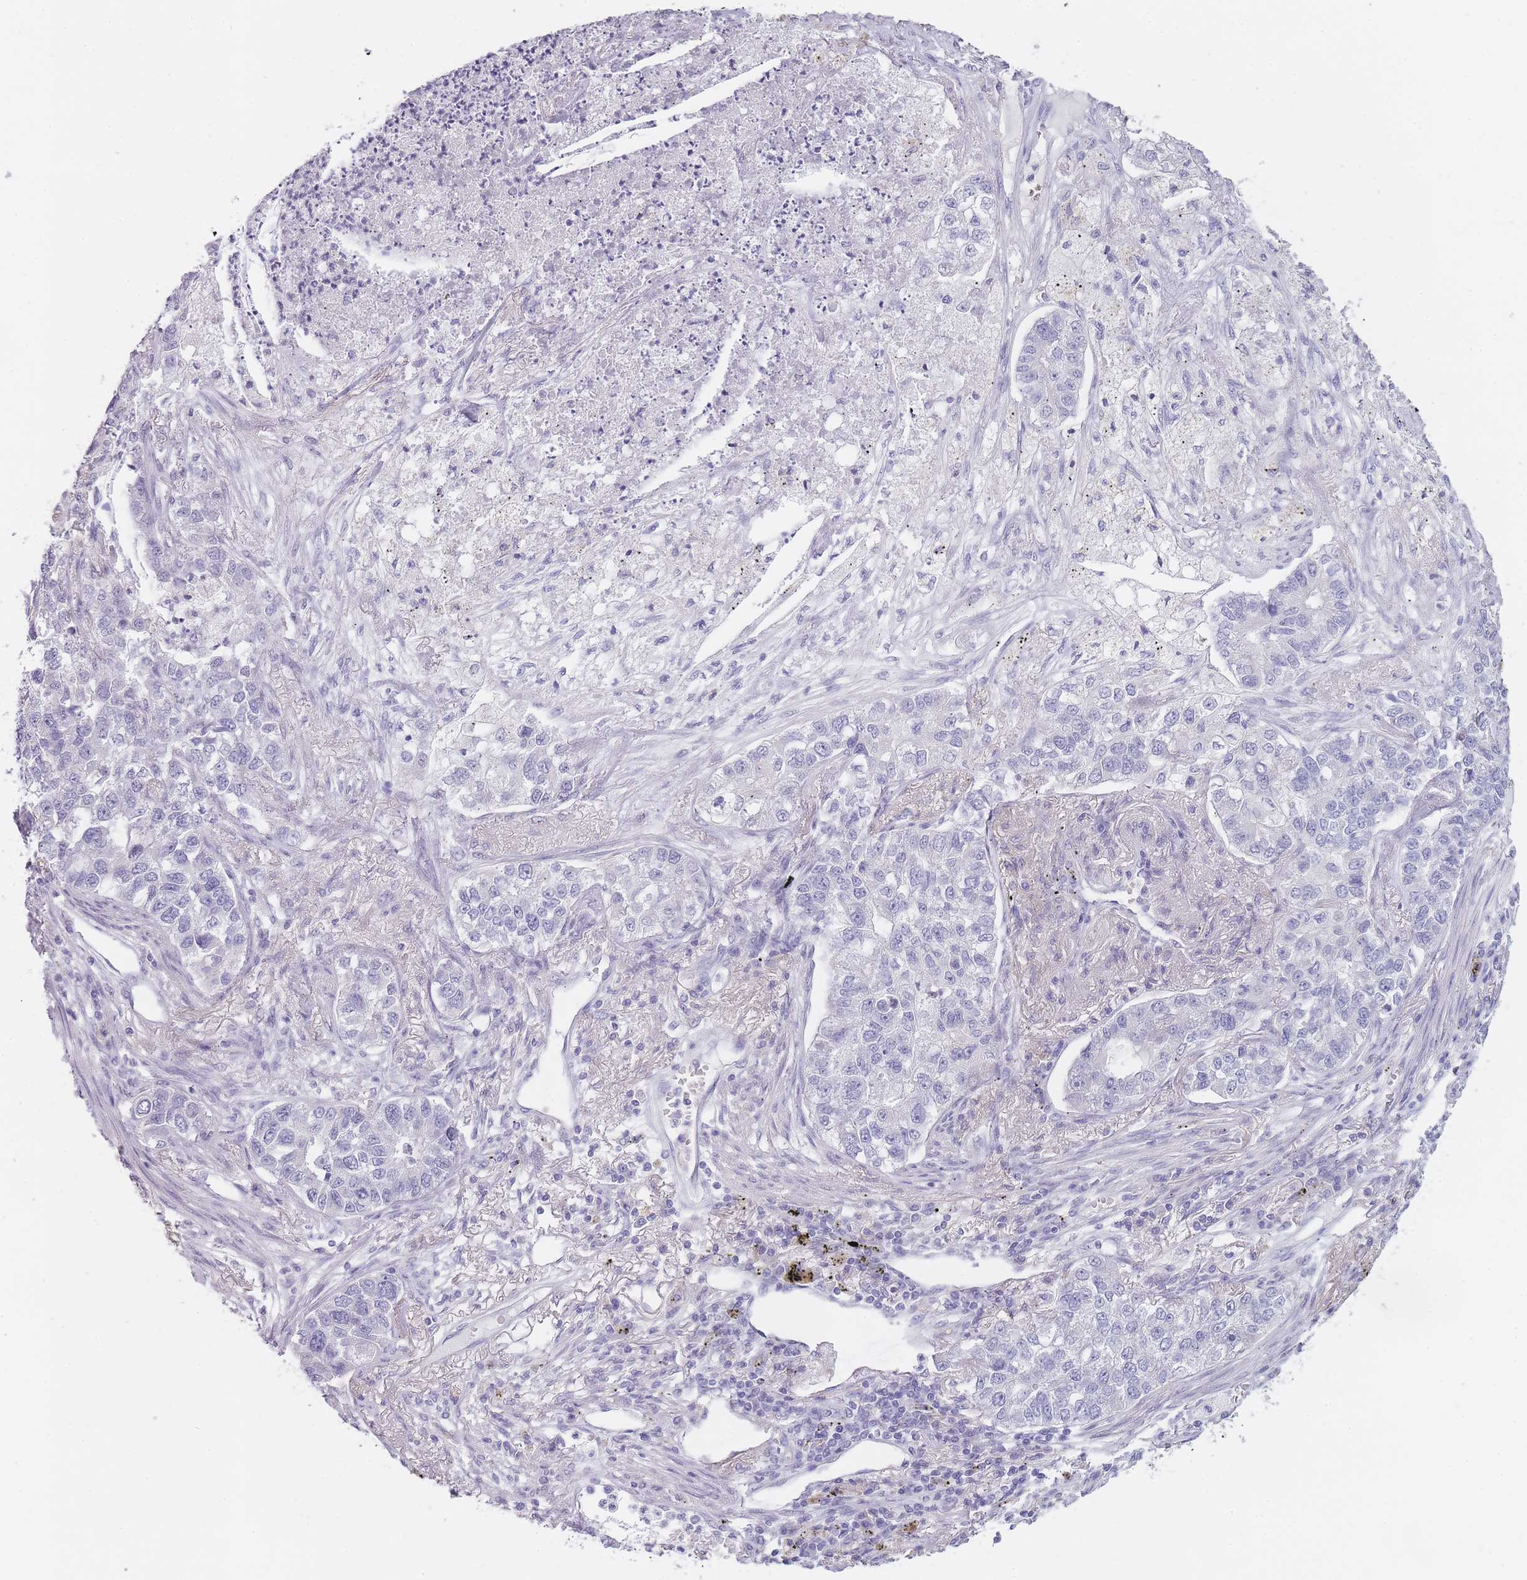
{"staining": {"intensity": "negative", "quantity": "none", "location": "none"}, "tissue": "lung cancer", "cell_type": "Tumor cells", "image_type": "cancer", "snomed": [{"axis": "morphology", "description": "Adenocarcinoma, NOS"}, {"axis": "topography", "description": "Lung"}], "caption": "High magnification brightfield microscopy of lung adenocarcinoma stained with DAB (3,3'-diaminobenzidine) (brown) and counterstained with hematoxylin (blue): tumor cells show no significant positivity.", "gene": "INS", "patient": {"sex": "male", "age": 49}}